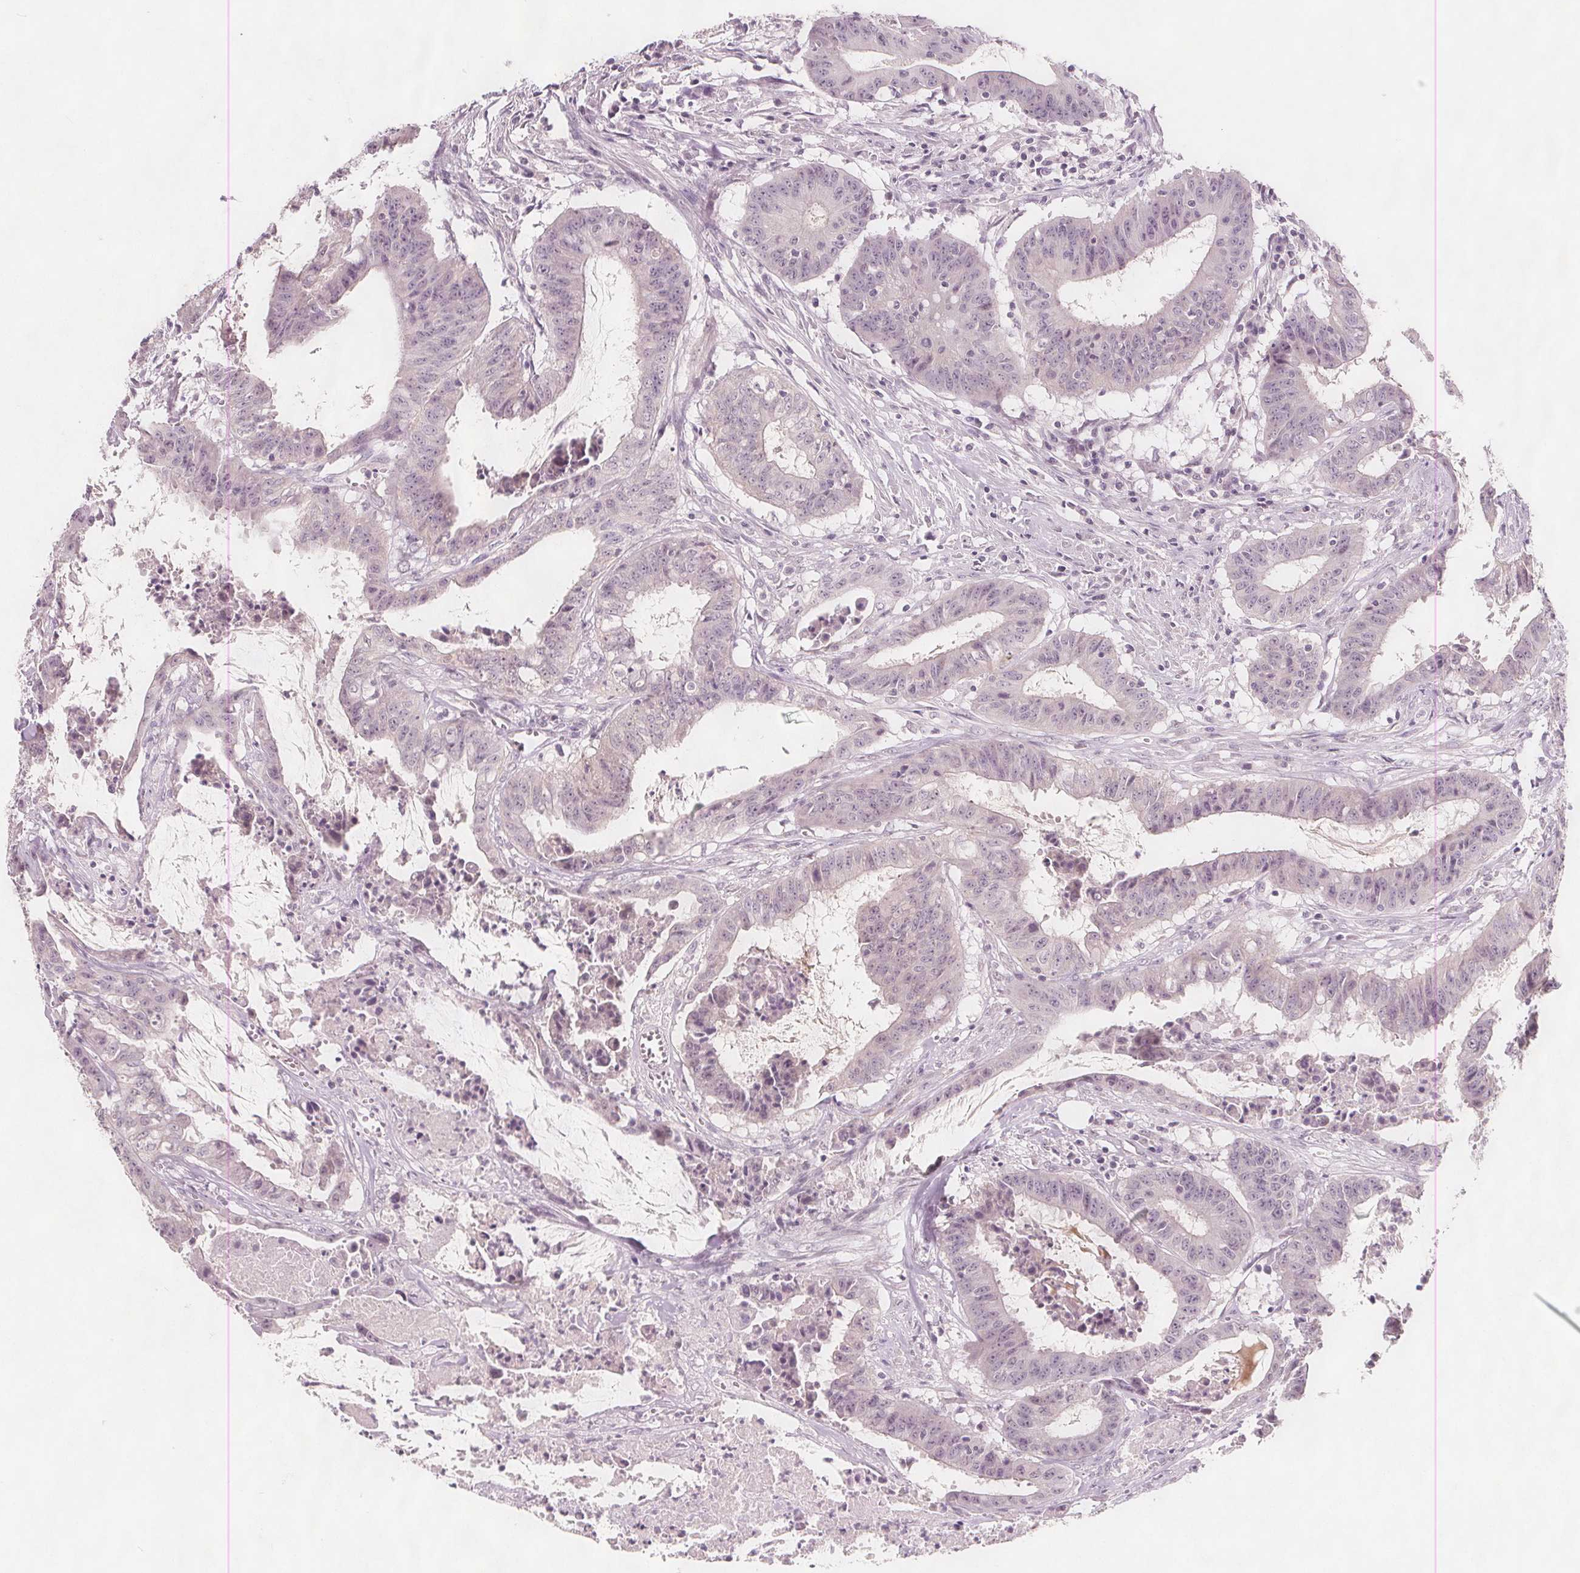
{"staining": {"intensity": "weak", "quantity": "25%-75%", "location": "nuclear"}, "tissue": "colorectal cancer", "cell_type": "Tumor cells", "image_type": "cancer", "snomed": [{"axis": "morphology", "description": "Adenocarcinoma, NOS"}, {"axis": "topography", "description": "Colon"}], "caption": "Immunohistochemical staining of human colorectal cancer reveals weak nuclear protein positivity in about 25%-75% of tumor cells. (IHC, brightfield microscopy, high magnification).", "gene": "C1orf167", "patient": {"sex": "male", "age": 33}}